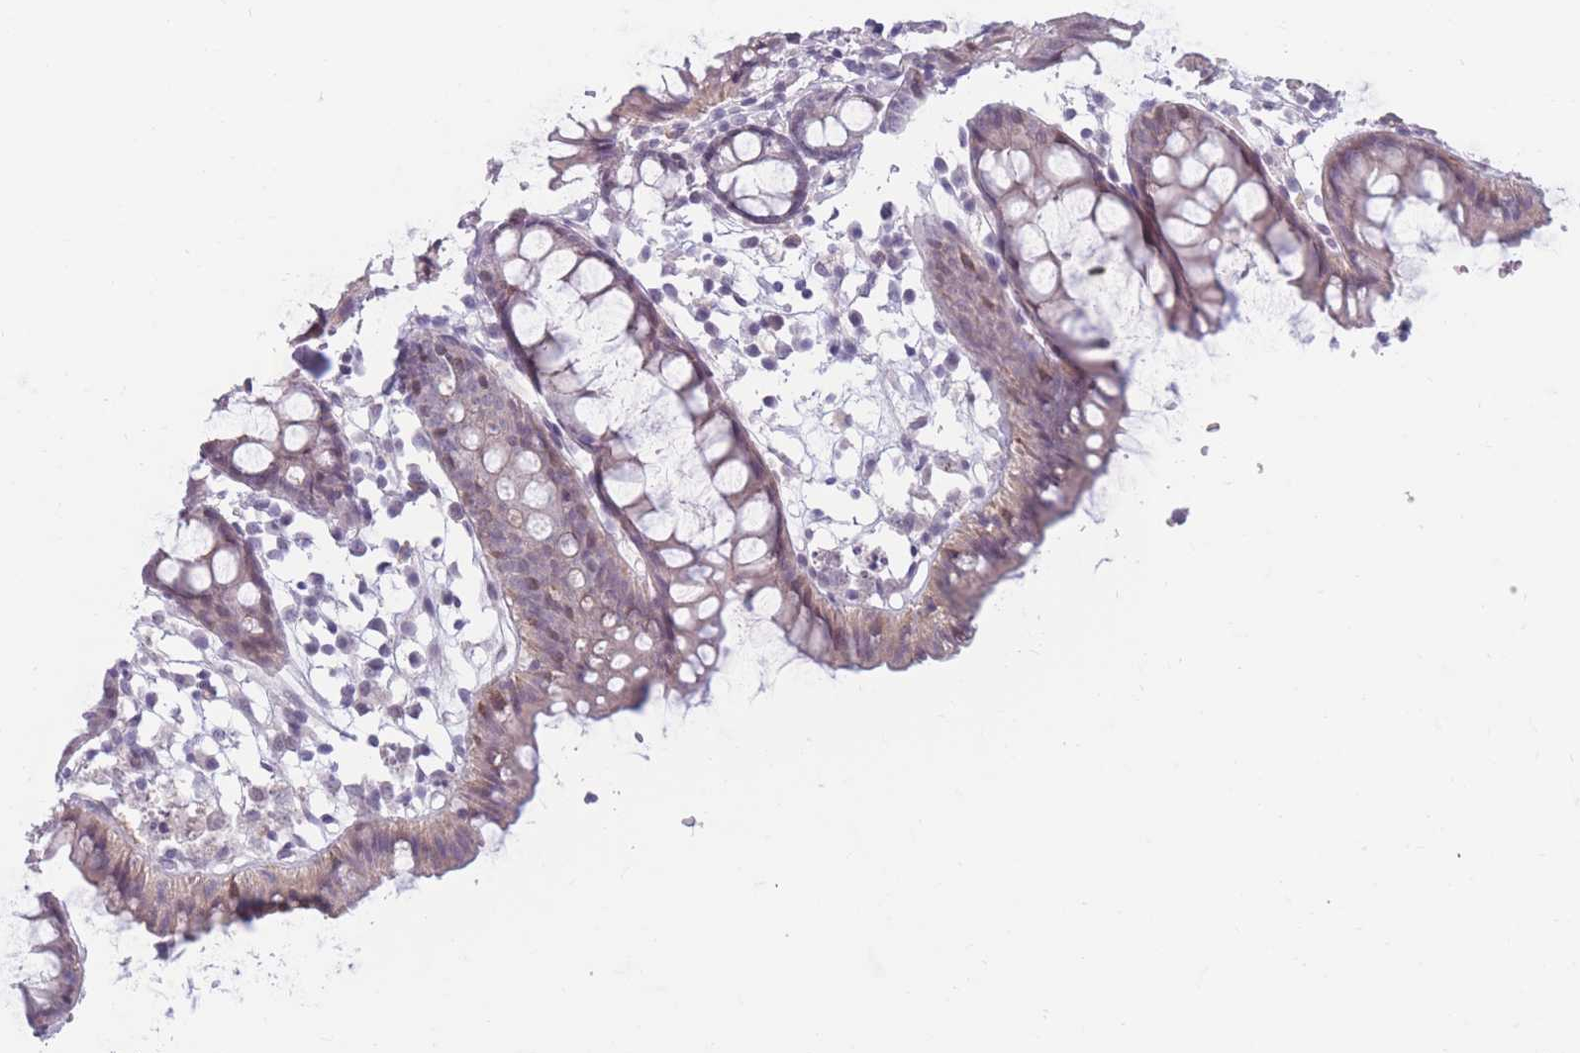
{"staining": {"intensity": "negative", "quantity": "none", "location": "none"}, "tissue": "colon", "cell_type": "Endothelial cells", "image_type": "normal", "snomed": [{"axis": "morphology", "description": "Normal tissue, NOS"}, {"axis": "topography", "description": "Colon"}], "caption": "Immunohistochemistry photomicrograph of unremarkable colon: colon stained with DAB (3,3'-diaminobenzidine) reveals no significant protein staining in endothelial cells.", "gene": "PODXL", "patient": {"sex": "female", "age": 84}}